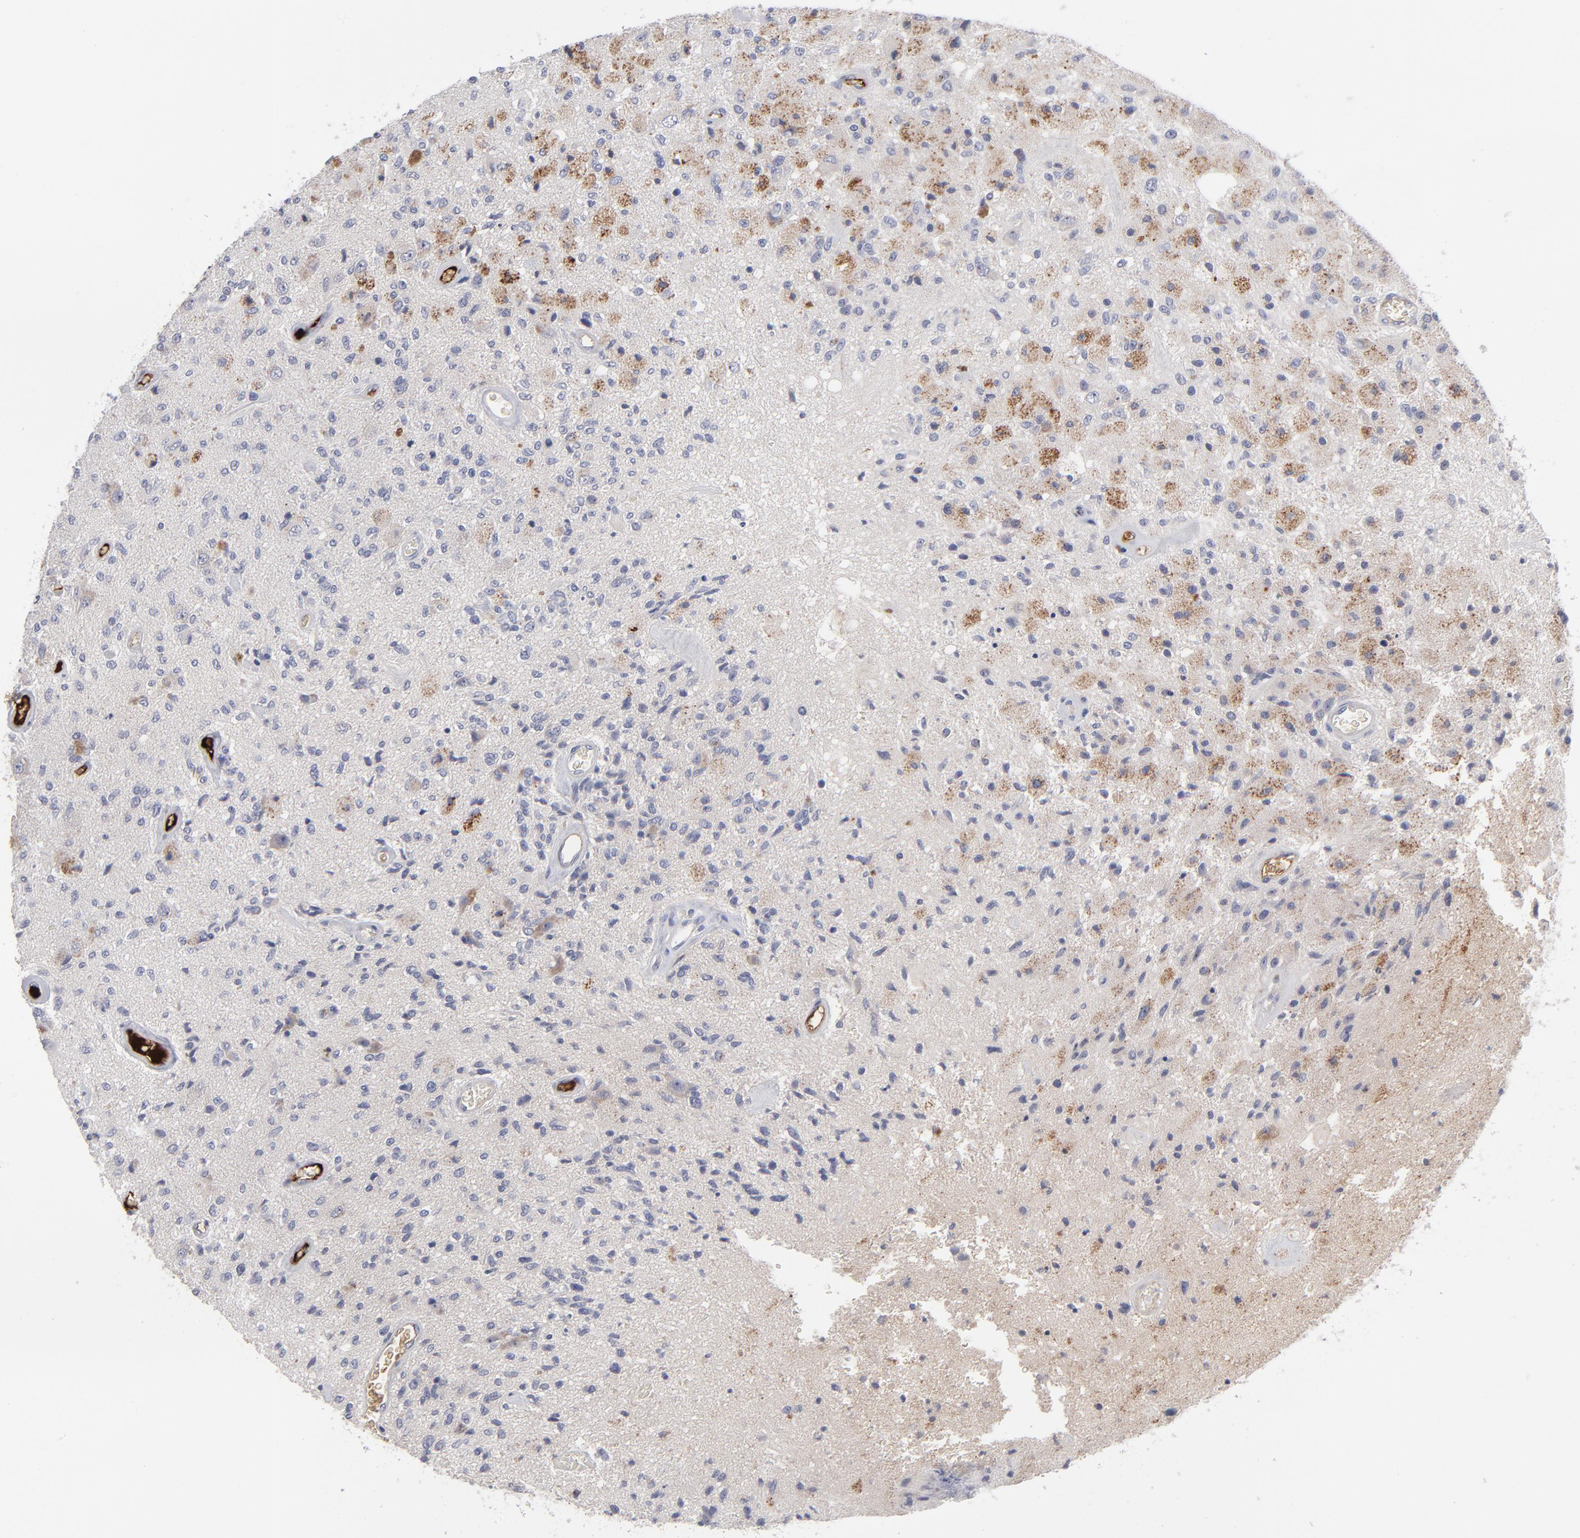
{"staining": {"intensity": "moderate", "quantity": "25%-75%", "location": "cytoplasmic/membranous"}, "tissue": "glioma", "cell_type": "Tumor cells", "image_type": "cancer", "snomed": [{"axis": "morphology", "description": "Normal tissue, NOS"}, {"axis": "morphology", "description": "Glioma, malignant, High grade"}, {"axis": "topography", "description": "Cerebral cortex"}], "caption": "A high-resolution image shows immunohistochemistry (IHC) staining of malignant glioma (high-grade), which exhibits moderate cytoplasmic/membranous staining in about 25%-75% of tumor cells.", "gene": "CCR3", "patient": {"sex": "male", "age": 77}}